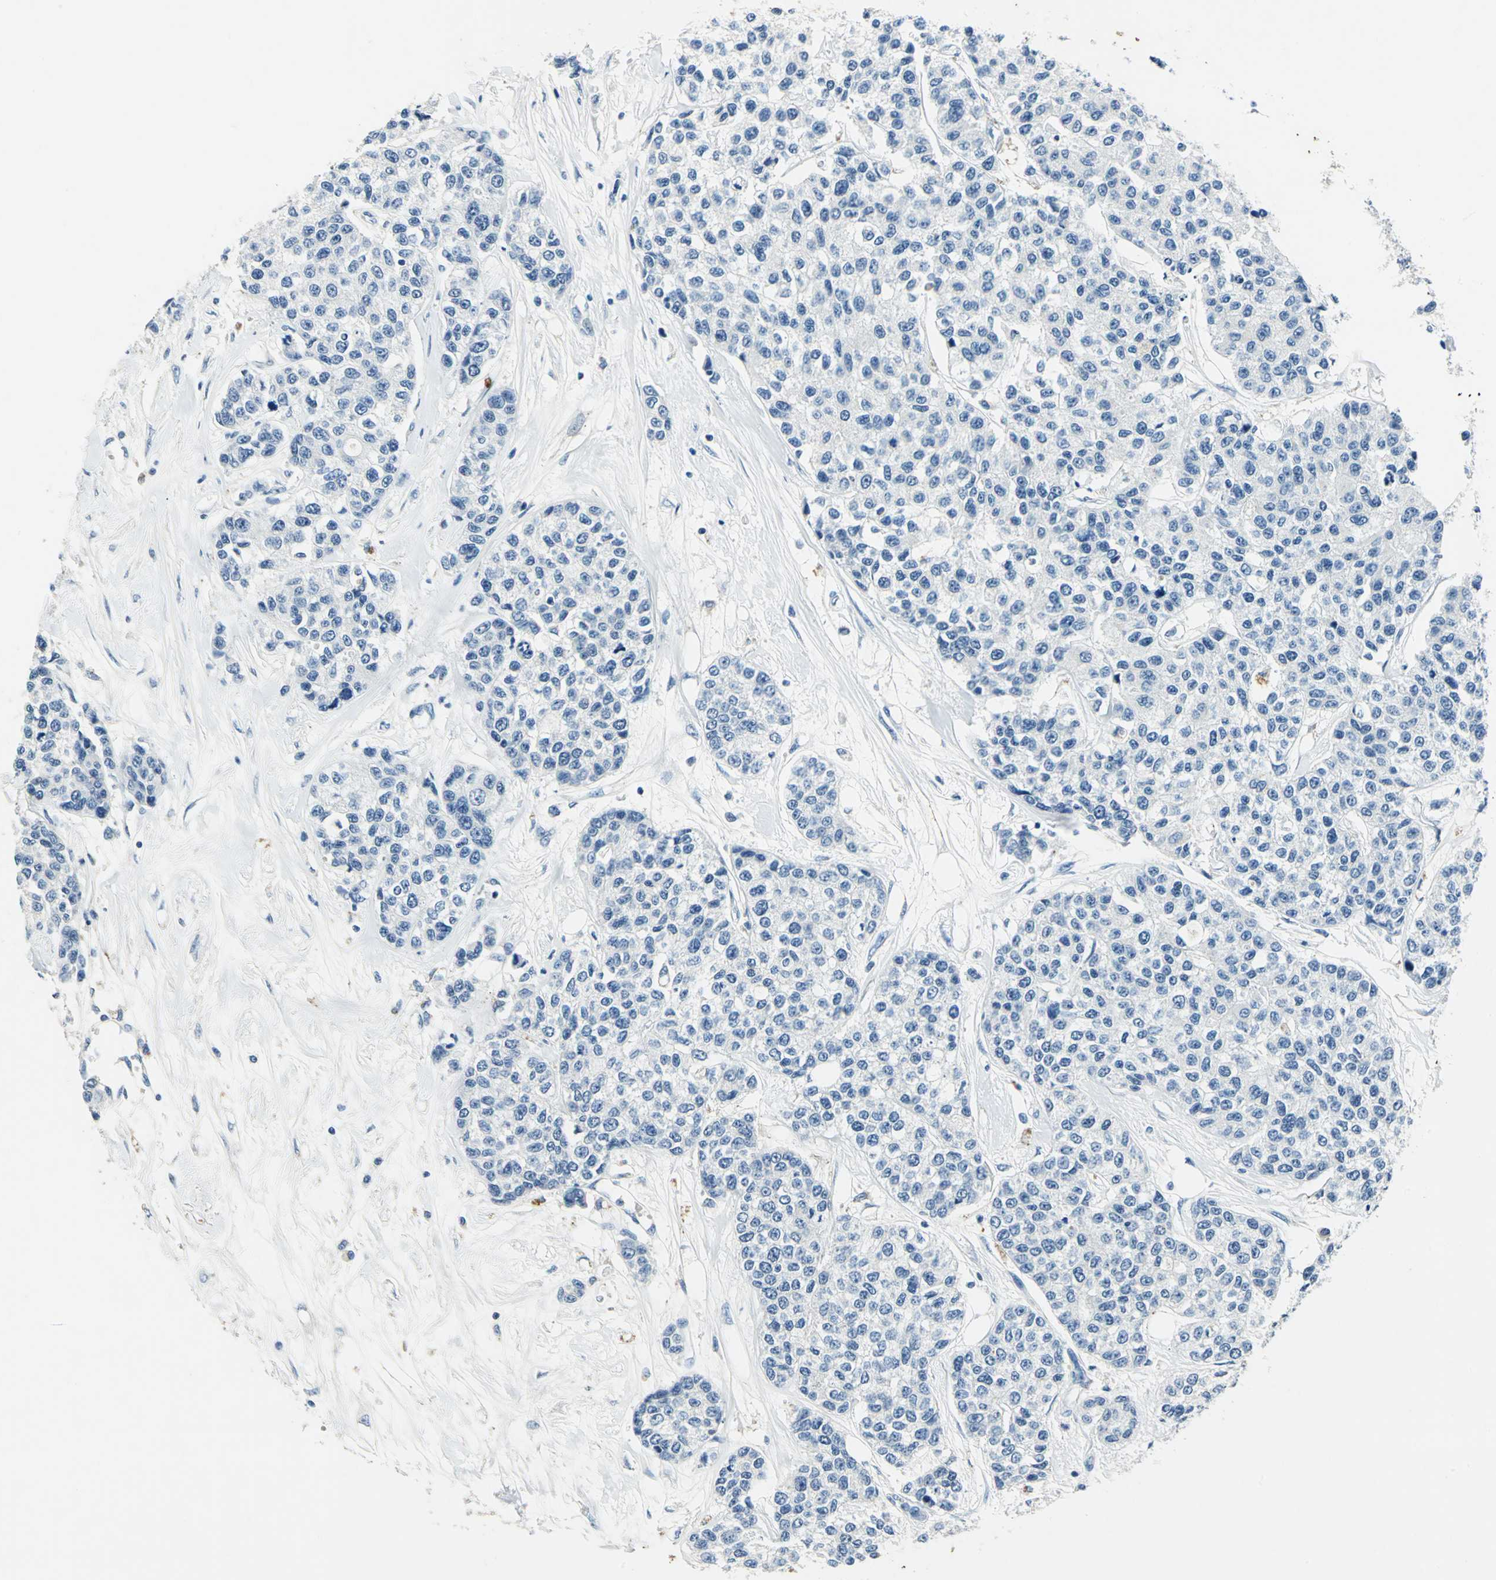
{"staining": {"intensity": "negative", "quantity": "none", "location": "none"}, "tissue": "breast cancer", "cell_type": "Tumor cells", "image_type": "cancer", "snomed": [{"axis": "morphology", "description": "Duct carcinoma"}, {"axis": "topography", "description": "Breast"}], "caption": "High power microscopy photomicrograph of an immunohistochemistry micrograph of breast cancer (invasive ductal carcinoma), revealing no significant staining in tumor cells.", "gene": "RAD17", "patient": {"sex": "female", "age": 51}}